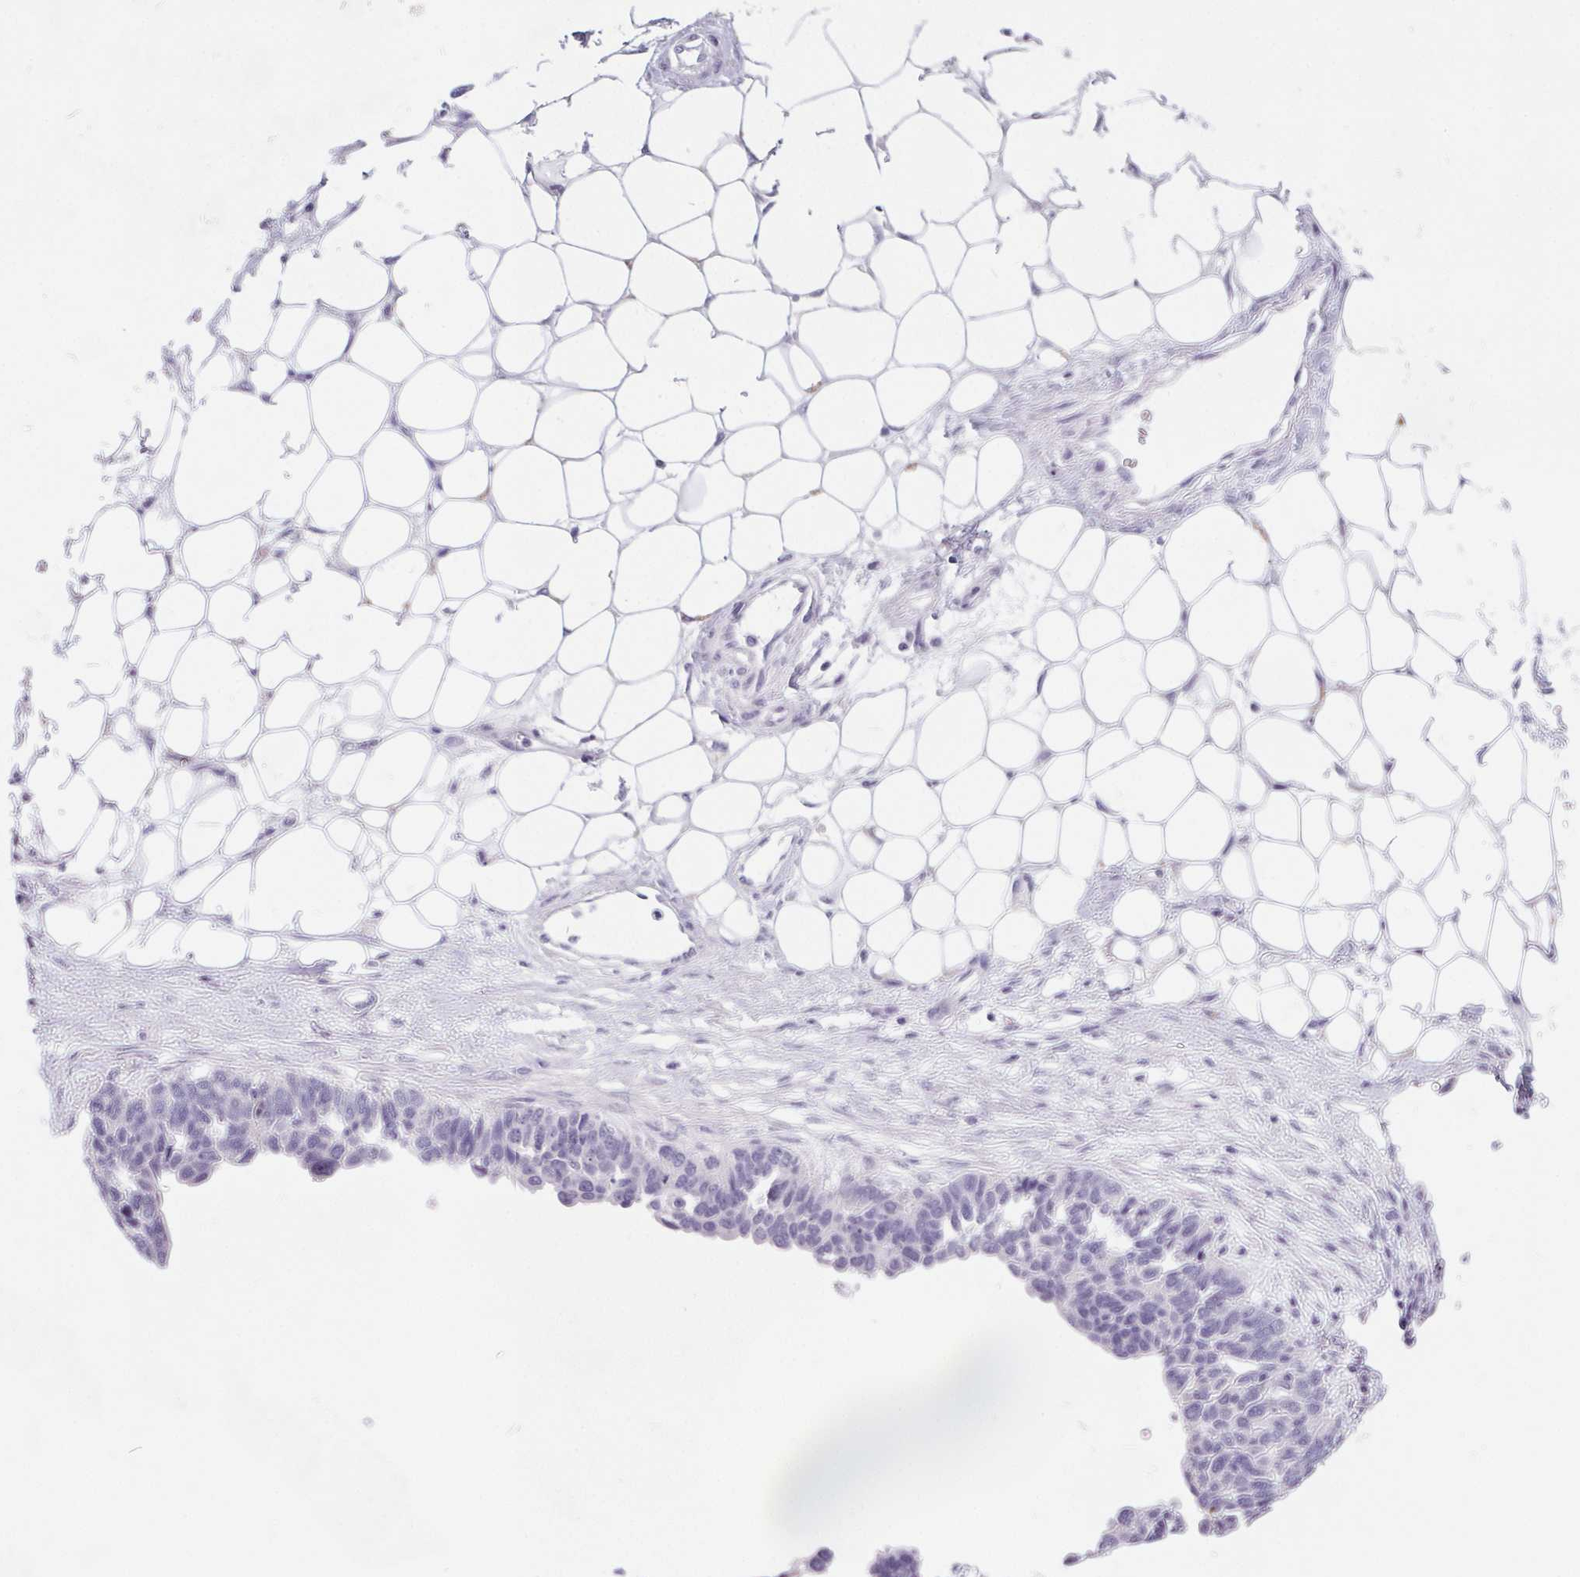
{"staining": {"intensity": "negative", "quantity": "none", "location": "none"}, "tissue": "ovarian cancer", "cell_type": "Tumor cells", "image_type": "cancer", "snomed": [{"axis": "morphology", "description": "Cystadenocarcinoma, serous, NOS"}, {"axis": "topography", "description": "Ovary"}], "caption": "The immunohistochemistry (IHC) photomicrograph has no significant expression in tumor cells of ovarian cancer (serous cystadenocarcinoma) tissue.", "gene": "FDX1", "patient": {"sex": "female", "age": 76}}